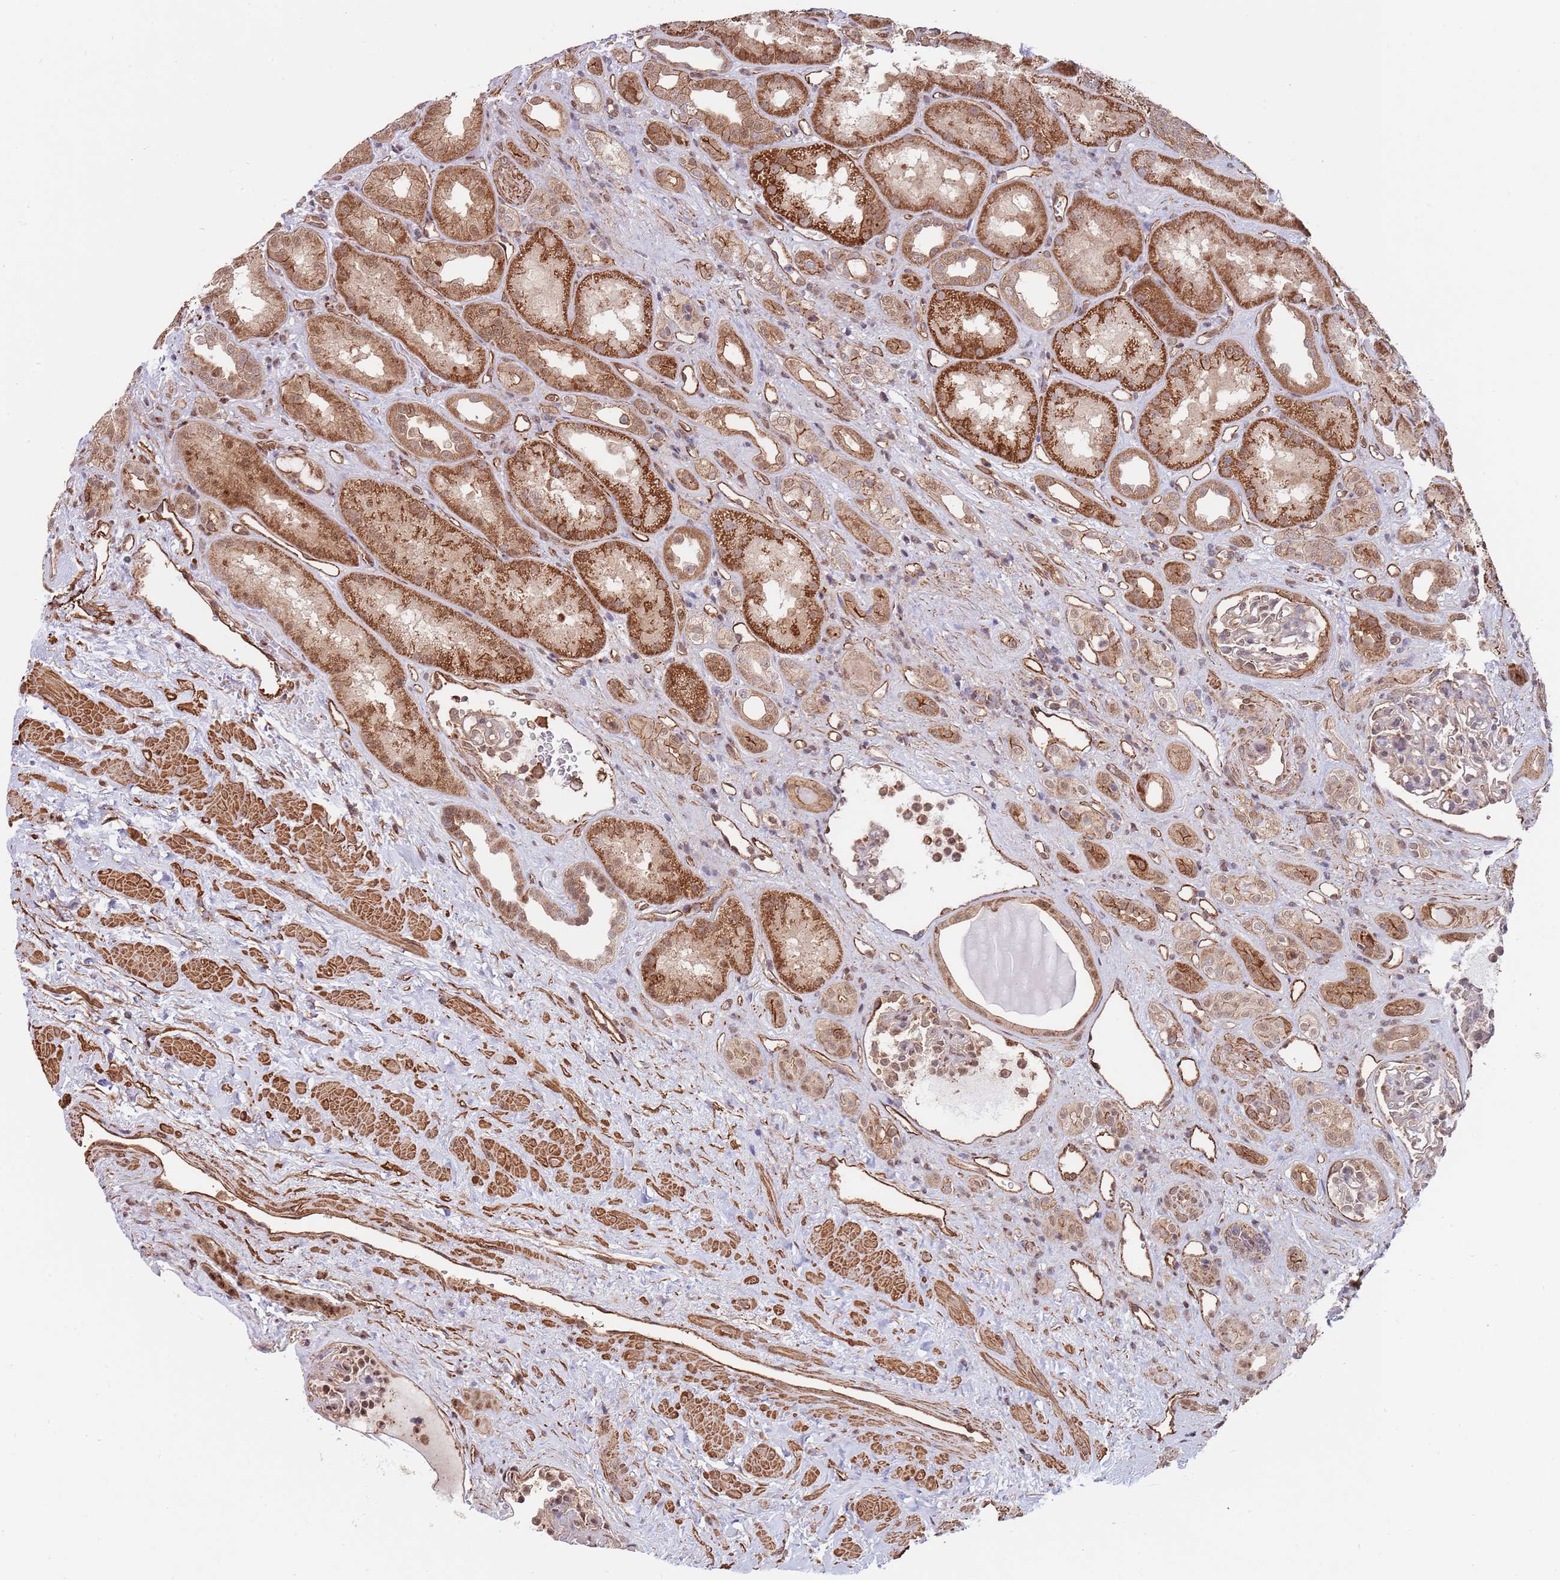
{"staining": {"intensity": "moderate", "quantity": "<25%", "location": "nuclear"}, "tissue": "kidney", "cell_type": "Cells in glomeruli", "image_type": "normal", "snomed": [{"axis": "morphology", "description": "Normal tissue, NOS"}, {"axis": "topography", "description": "Kidney"}], "caption": "Immunohistochemical staining of normal human kidney reveals low levels of moderate nuclear positivity in approximately <25% of cells in glomeruli.", "gene": "BPNT1", "patient": {"sex": "male", "age": 61}}